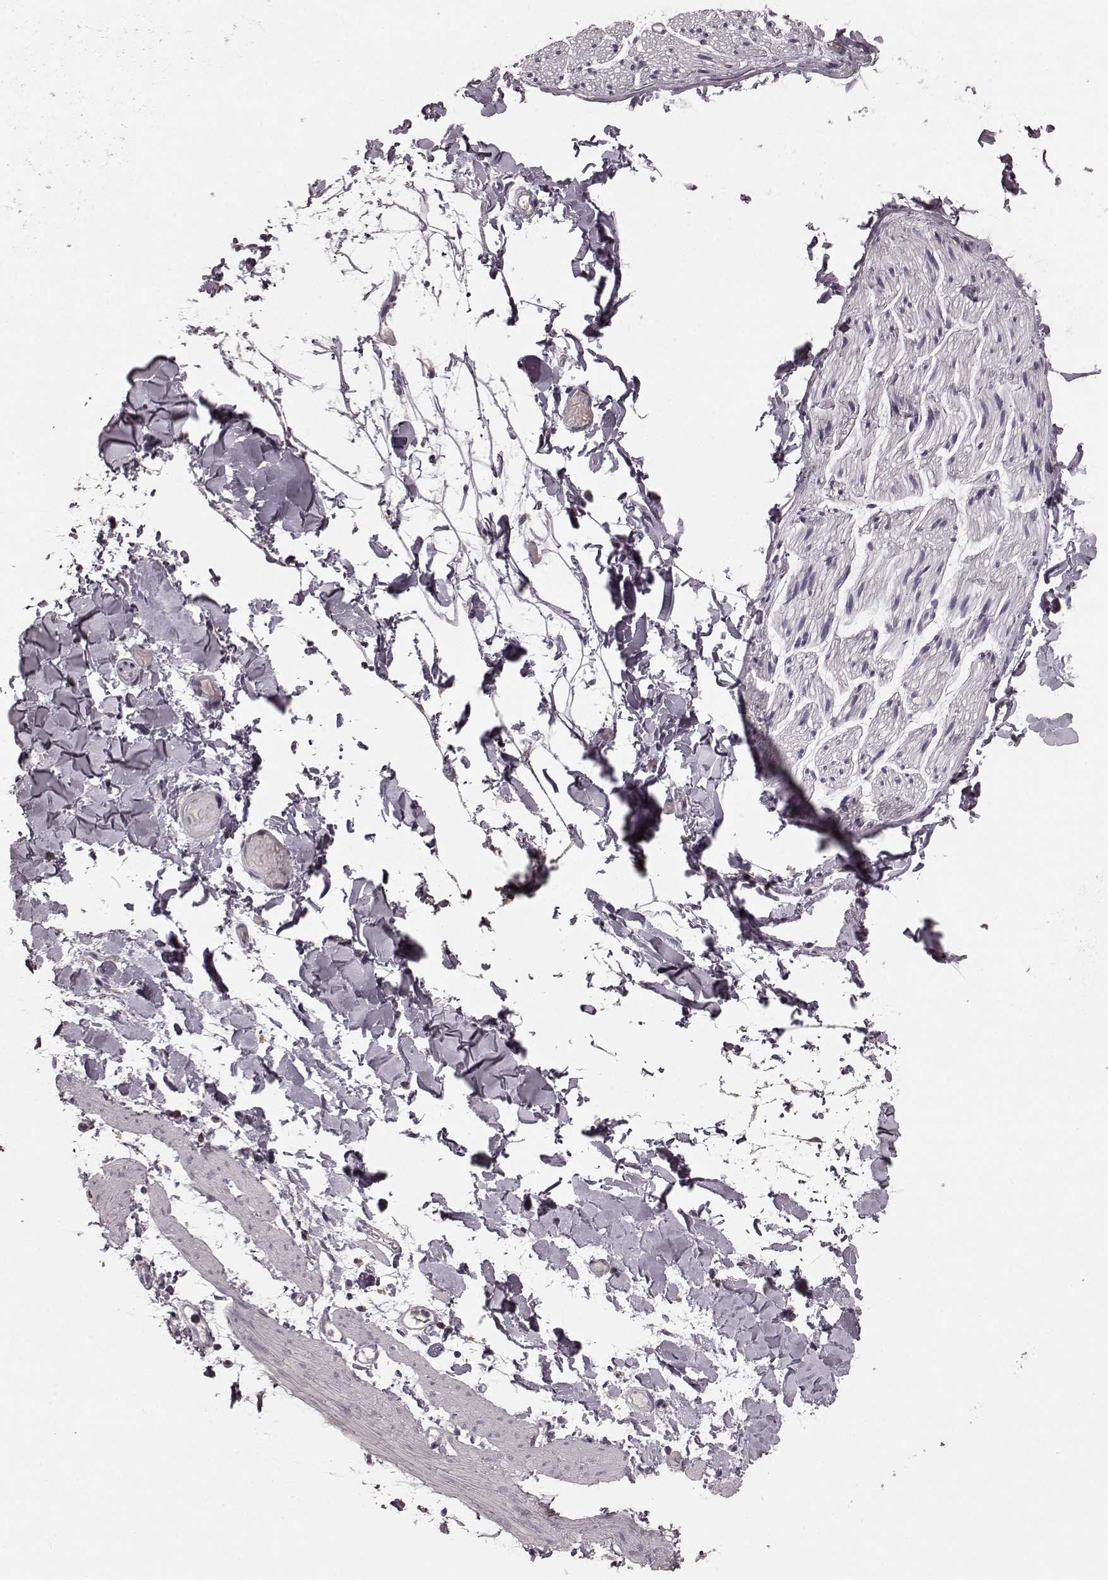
{"staining": {"intensity": "negative", "quantity": "none", "location": "none"}, "tissue": "adipose tissue", "cell_type": "Adipocytes", "image_type": "normal", "snomed": [{"axis": "morphology", "description": "Normal tissue, NOS"}, {"axis": "topography", "description": "Gallbladder"}, {"axis": "topography", "description": "Peripheral nerve tissue"}], "caption": "Protein analysis of benign adipose tissue demonstrates no significant positivity in adipocytes.", "gene": "CD28", "patient": {"sex": "female", "age": 45}}